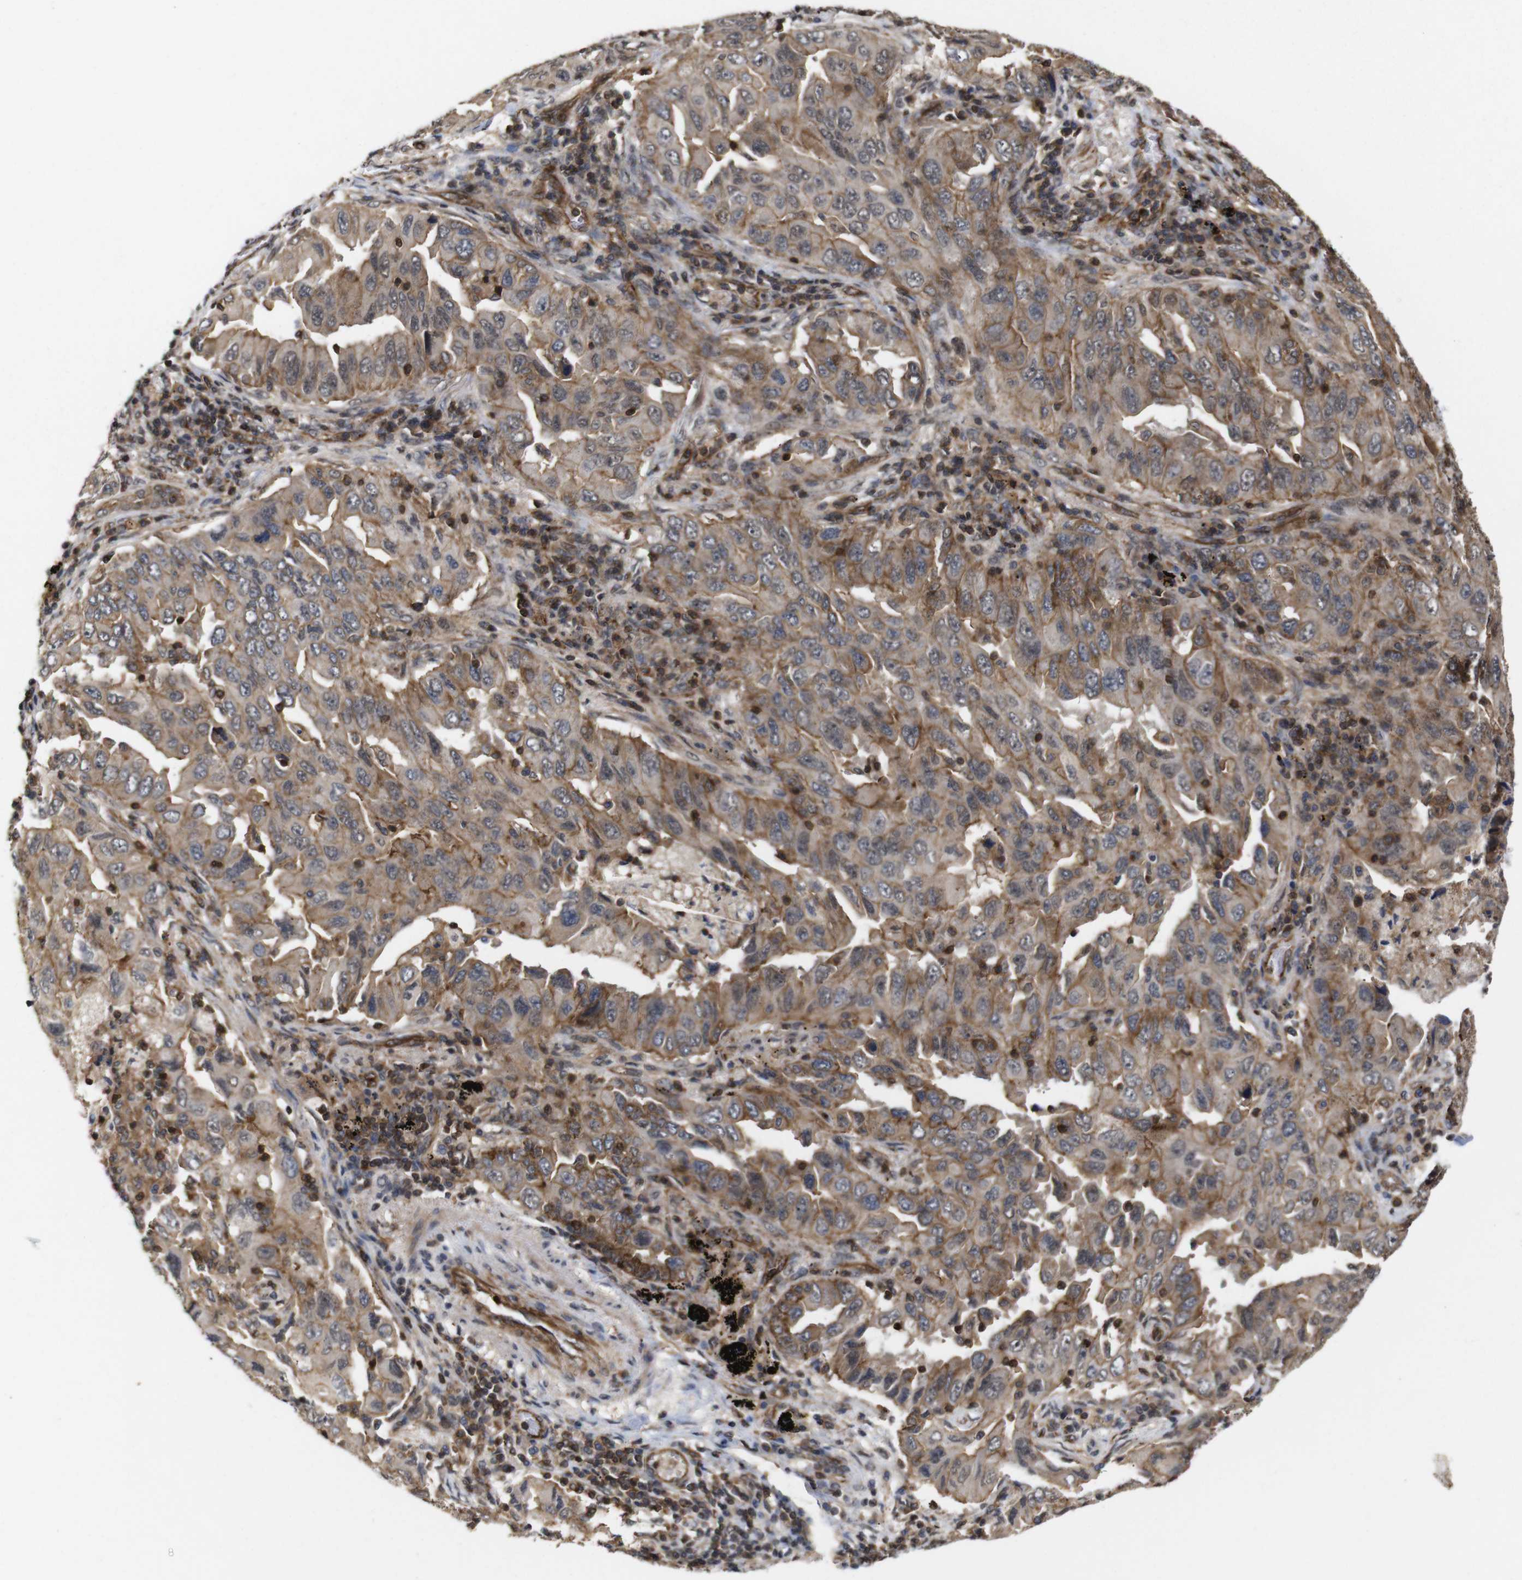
{"staining": {"intensity": "moderate", "quantity": ">75%", "location": "cytoplasmic/membranous"}, "tissue": "lung cancer", "cell_type": "Tumor cells", "image_type": "cancer", "snomed": [{"axis": "morphology", "description": "Adenocarcinoma, NOS"}, {"axis": "topography", "description": "Lung"}], "caption": "IHC staining of lung cancer, which exhibits medium levels of moderate cytoplasmic/membranous positivity in about >75% of tumor cells indicating moderate cytoplasmic/membranous protein staining. The staining was performed using DAB (brown) for protein detection and nuclei were counterstained in hematoxylin (blue).", "gene": "NANOS1", "patient": {"sex": "female", "age": 65}}